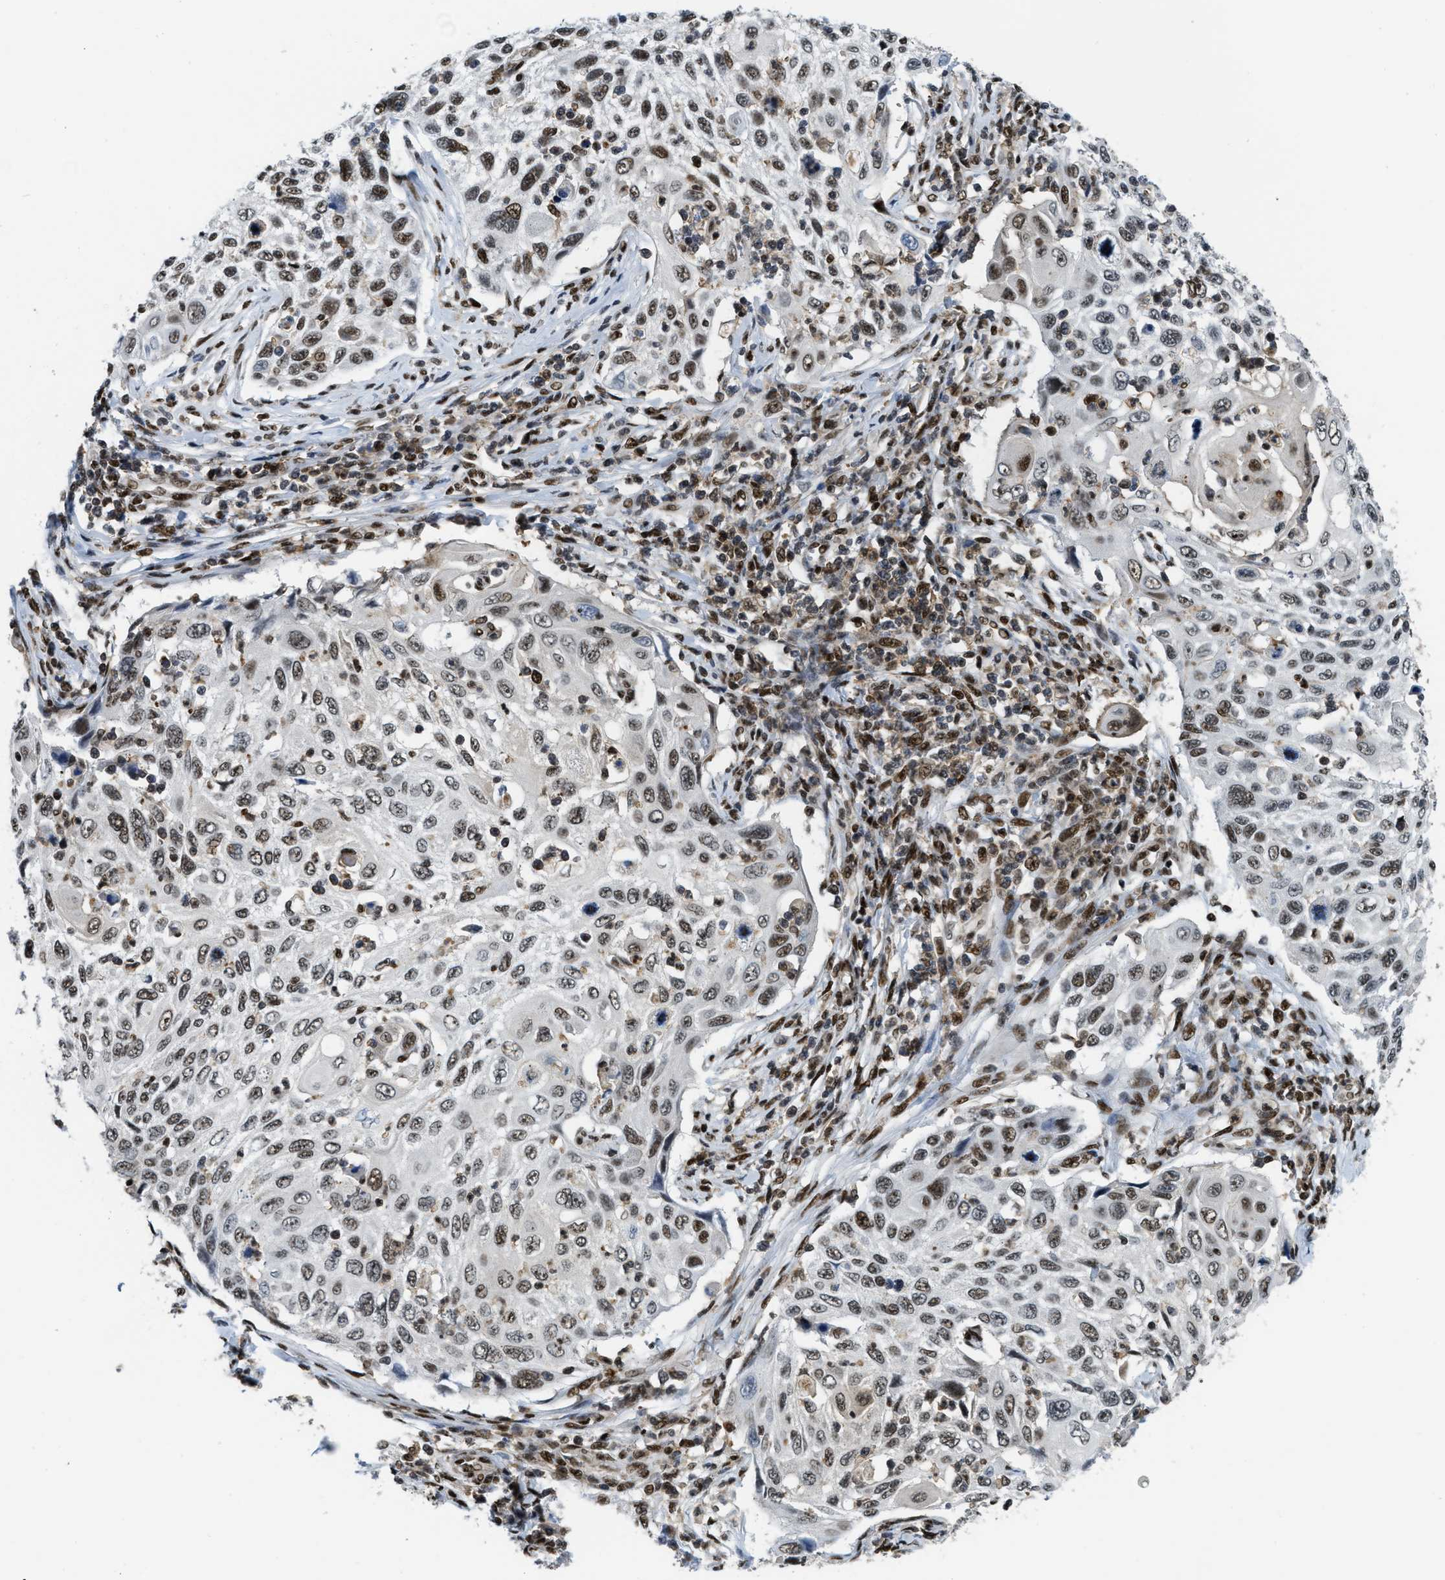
{"staining": {"intensity": "weak", "quantity": "25%-75%", "location": "nuclear"}, "tissue": "cervical cancer", "cell_type": "Tumor cells", "image_type": "cancer", "snomed": [{"axis": "morphology", "description": "Squamous cell carcinoma, NOS"}, {"axis": "topography", "description": "Cervix"}], "caption": "Squamous cell carcinoma (cervical) stained for a protein (brown) displays weak nuclear positive positivity in about 25%-75% of tumor cells.", "gene": "NUMA1", "patient": {"sex": "female", "age": 70}}